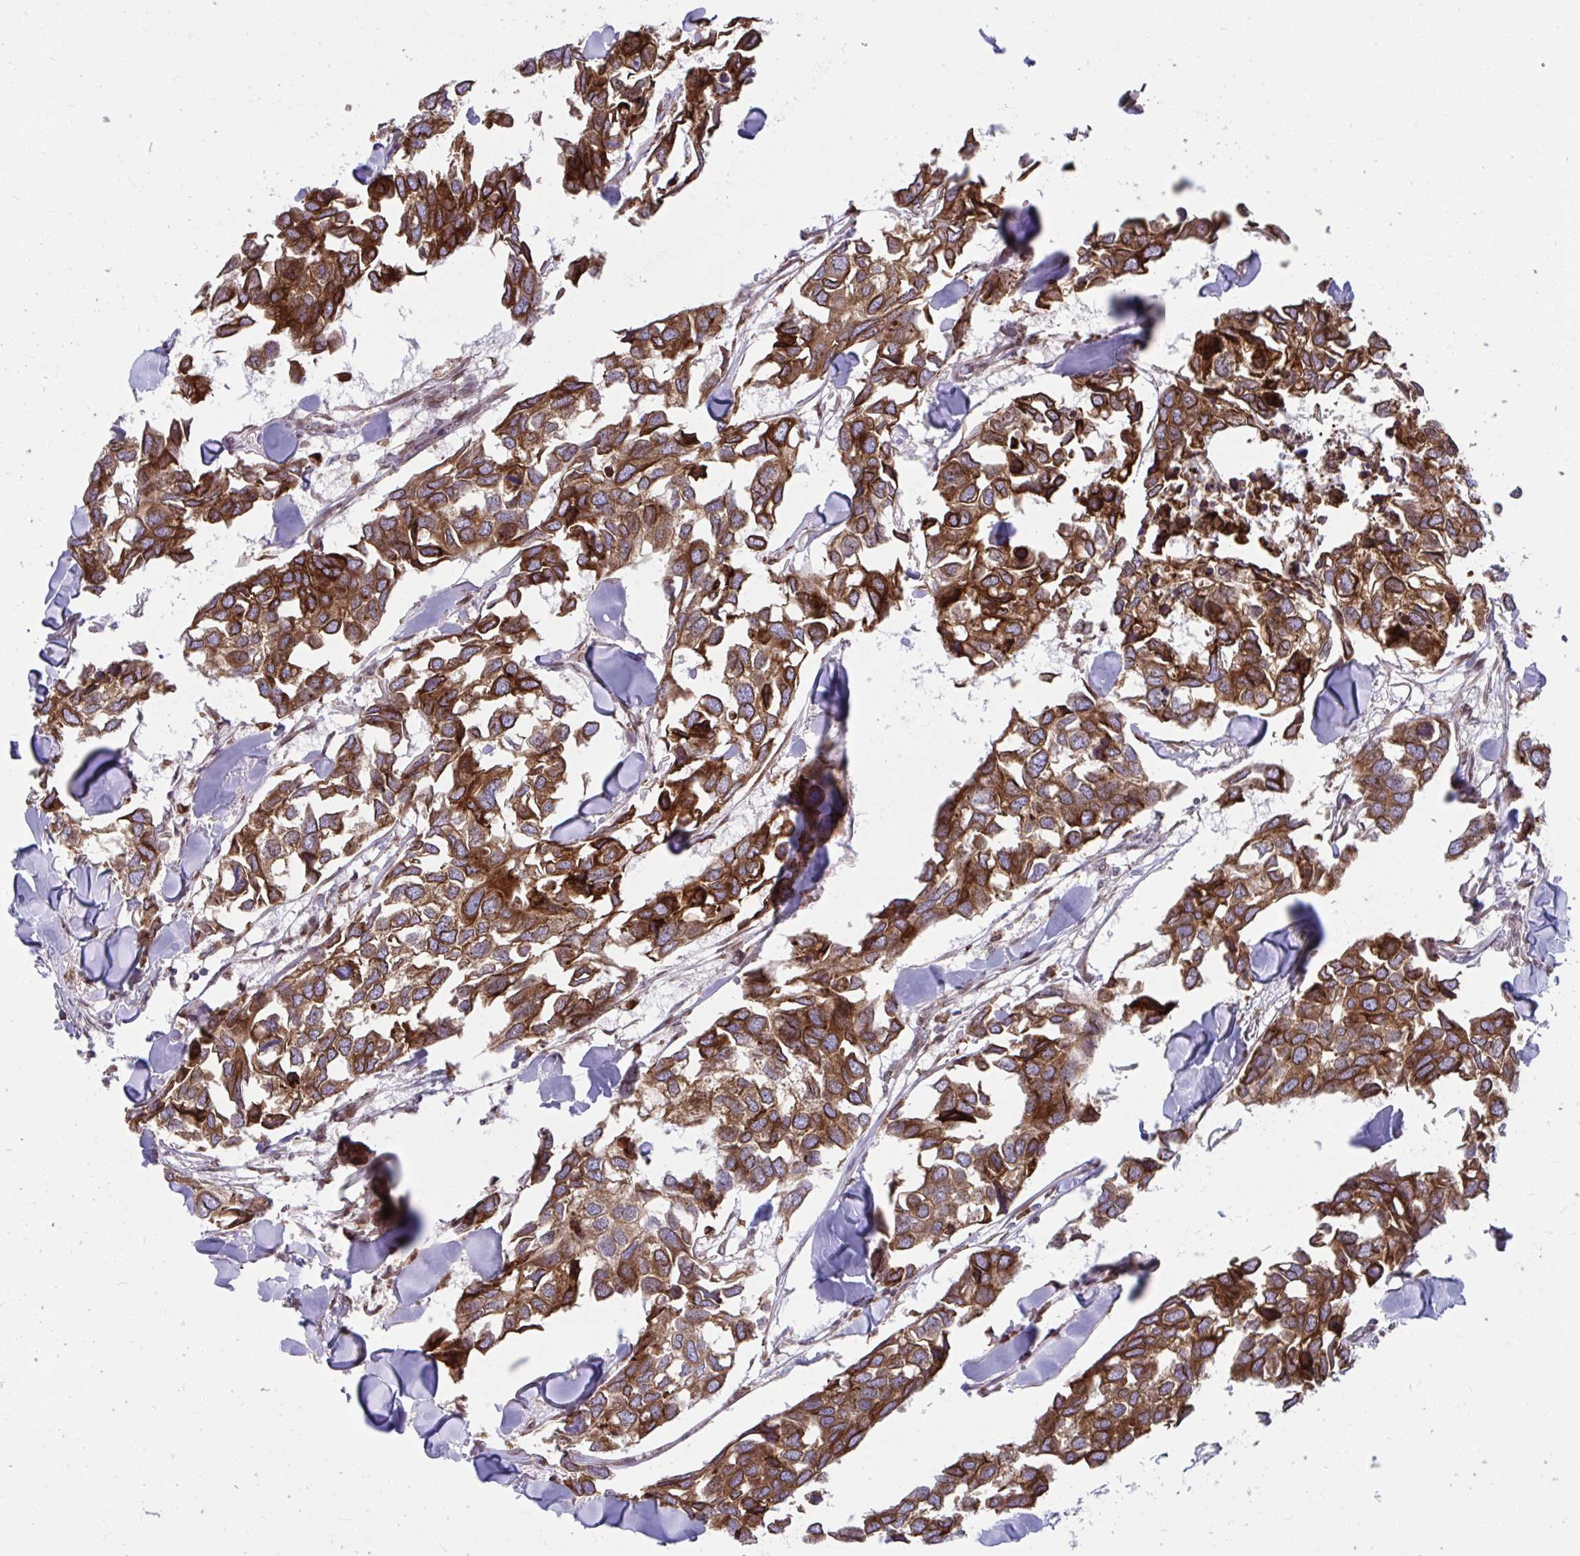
{"staining": {"intensity": "strong", "quantity": ">75%", "location": "cytoplasmic/membranous"}, "tissue": "breast cancer", "cell_type": "Tumor cells", "image_type": "cancer", "snomed": [{"axis": "morphology", "description": "Duct carcinoma"}, {"axis": "topography", "description": "Breast"}], "caption": "Immunohistochemistry (IHC) of human breast cancer shows high levels of strong cytoplasmic/membranous staining in about >75% of tumor cells.", "gene": "STIM2", "patient": {"sex": "female", "age": 83}}